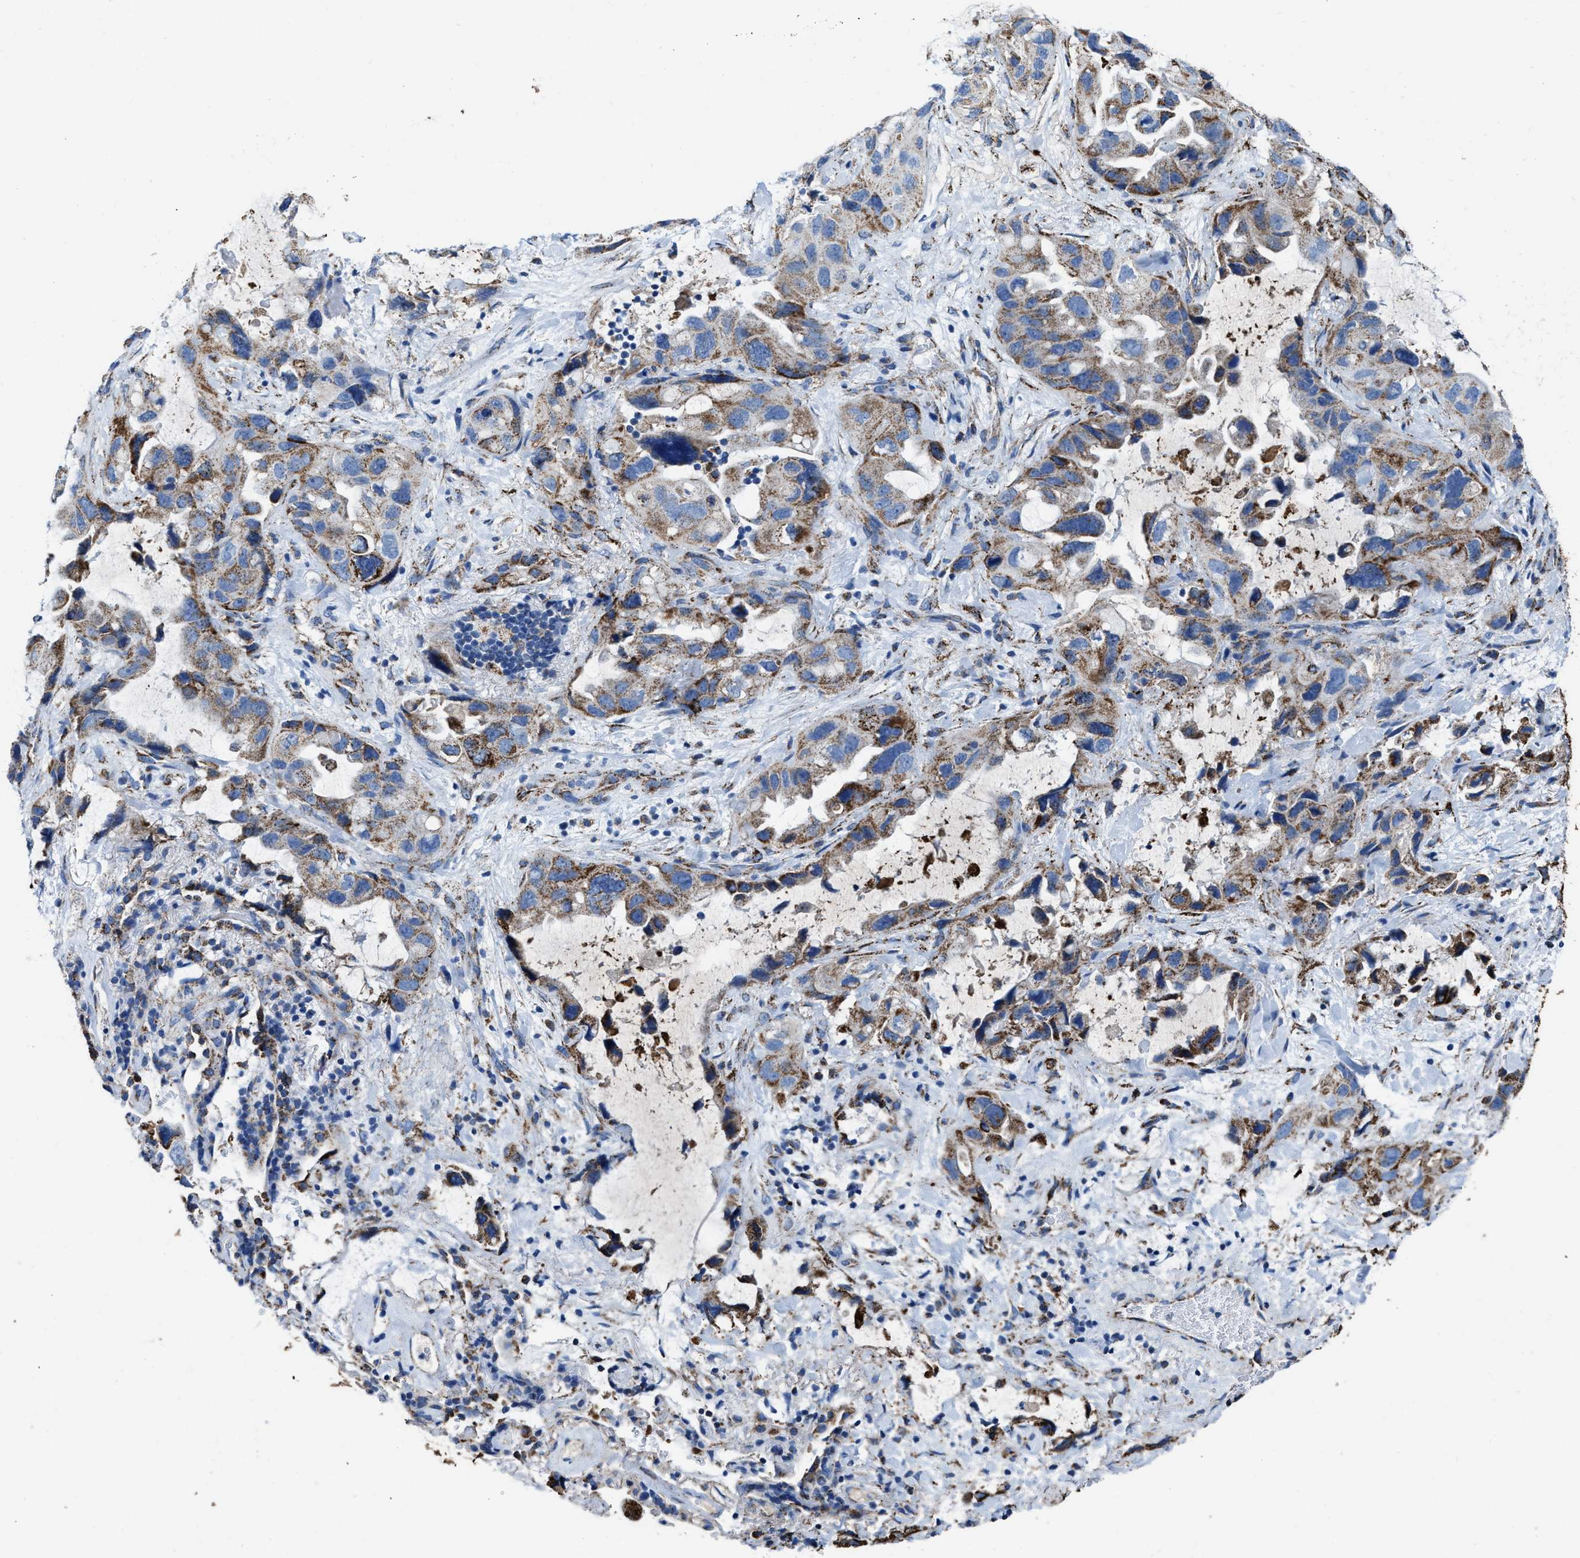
{"staining": {"intensity": "moderate", "quantity": "25%-75%", "location": "cytoplasmic/membranous"}, "tissue": "lung cancer", "cell_type": "Tumor cells", "image_type": "cancer", "snomed": [{"axis": "morphology", "description": "Squamous cell carcinoma, NOS"}, {"axis": "topography", "description": "Lung"}], "caption": "A micrograph showing moderate cytoplasmic/membranous positivity in about 25%-75% of tumor cells in lung cancer (squamous cell carcinoma), as visualized by brown immunohistochemical staining.", "gene": "ALDH1B1", "patient": {"sex": "female", "age": 73}}